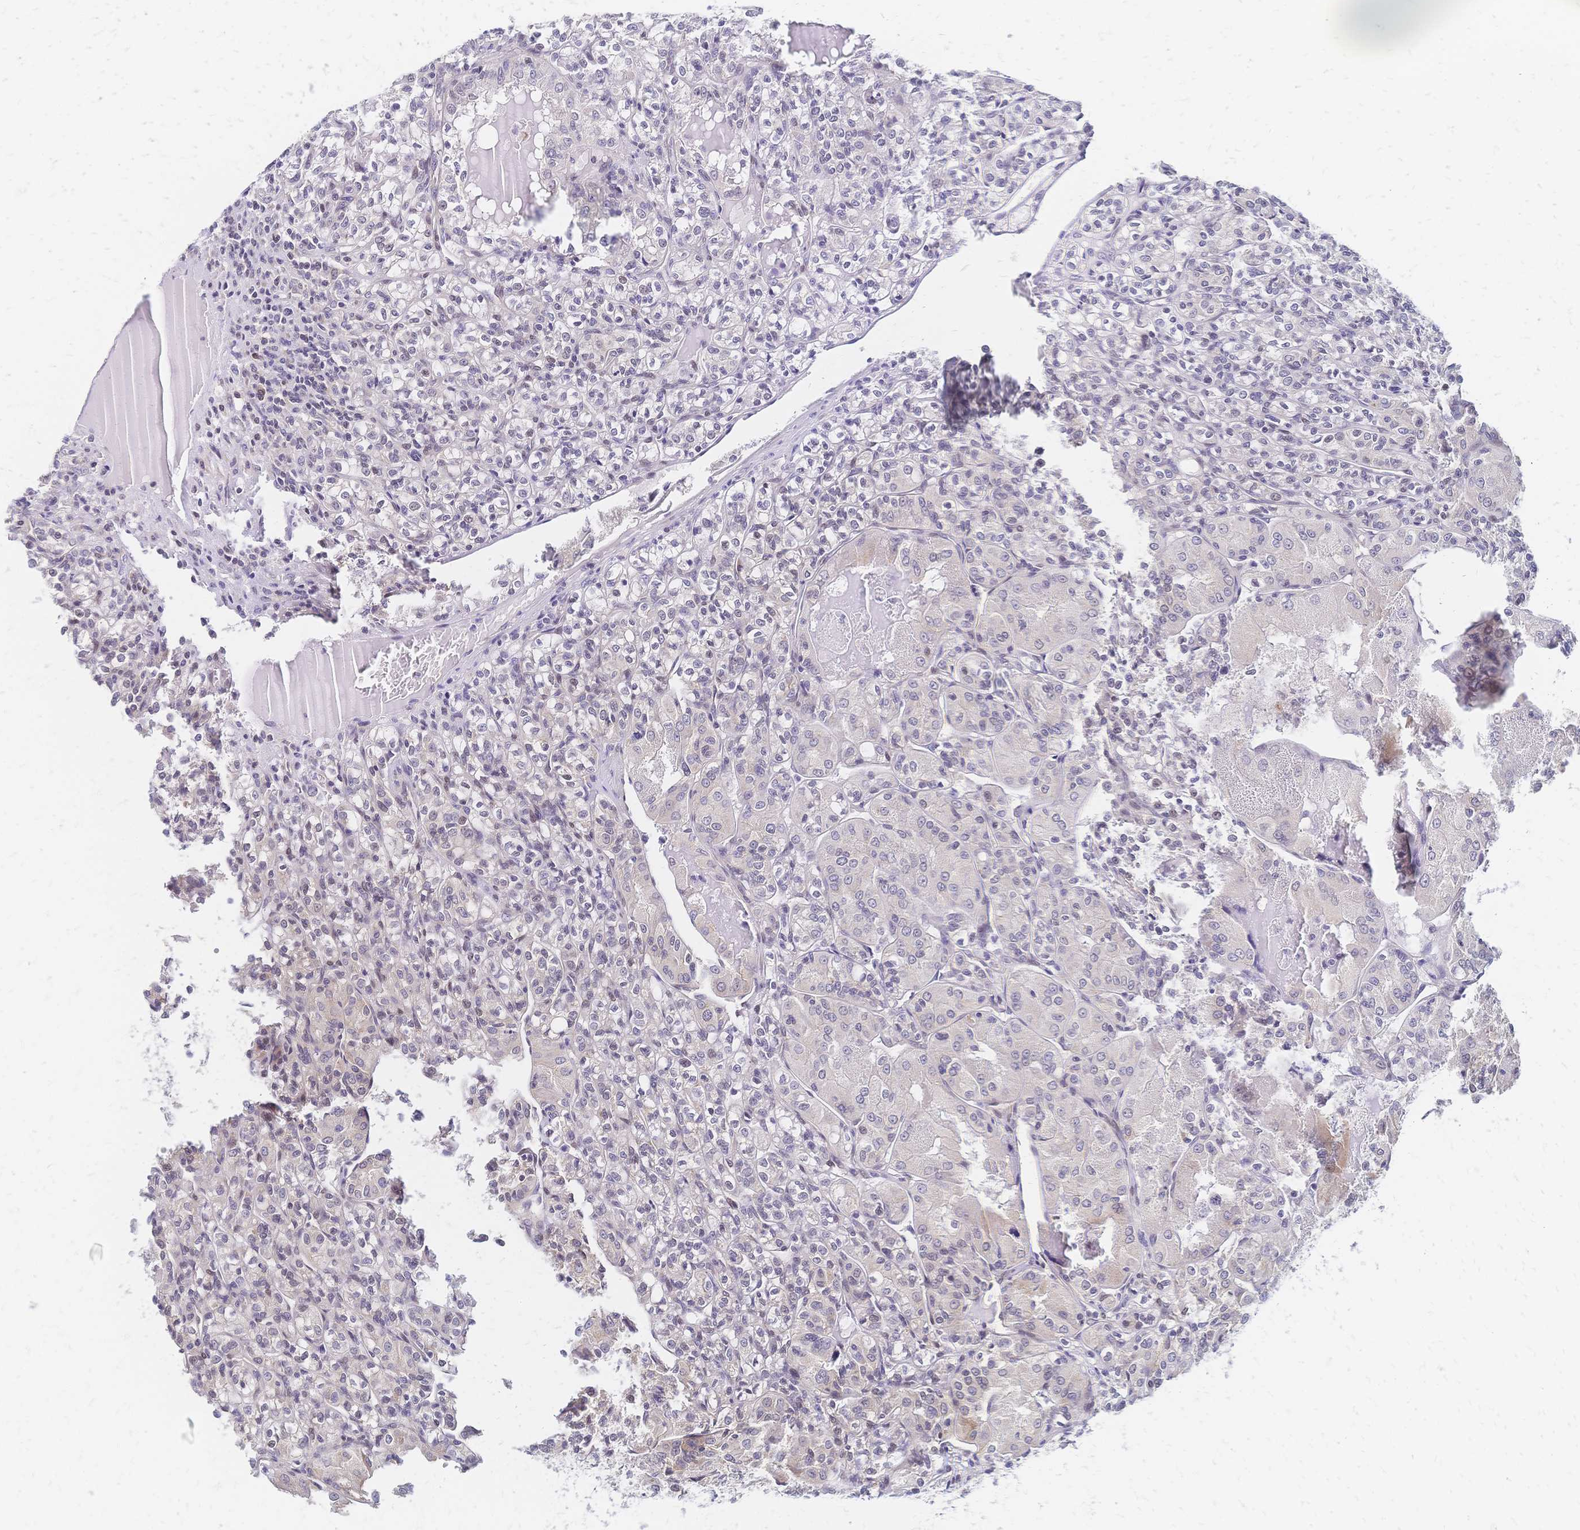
{"staining": {"intensity": "negative", "quantity": "none", "location": "none"}, "tissue": "renal cancer", "cell_type": "Tumor cells", "image_type": "cancer", "snomed": [{"axis": "morphology", "description": "Adenocarcinoma, NOS"}, {"axis": "topography", "description": "Kidney"}], "caption": "Image shows no protein positivity in tumor cells of renal cancer (adenocarcinoma) tissue.", "gene": "CBX7", "patient": {"sex": "male", "age": 36}}